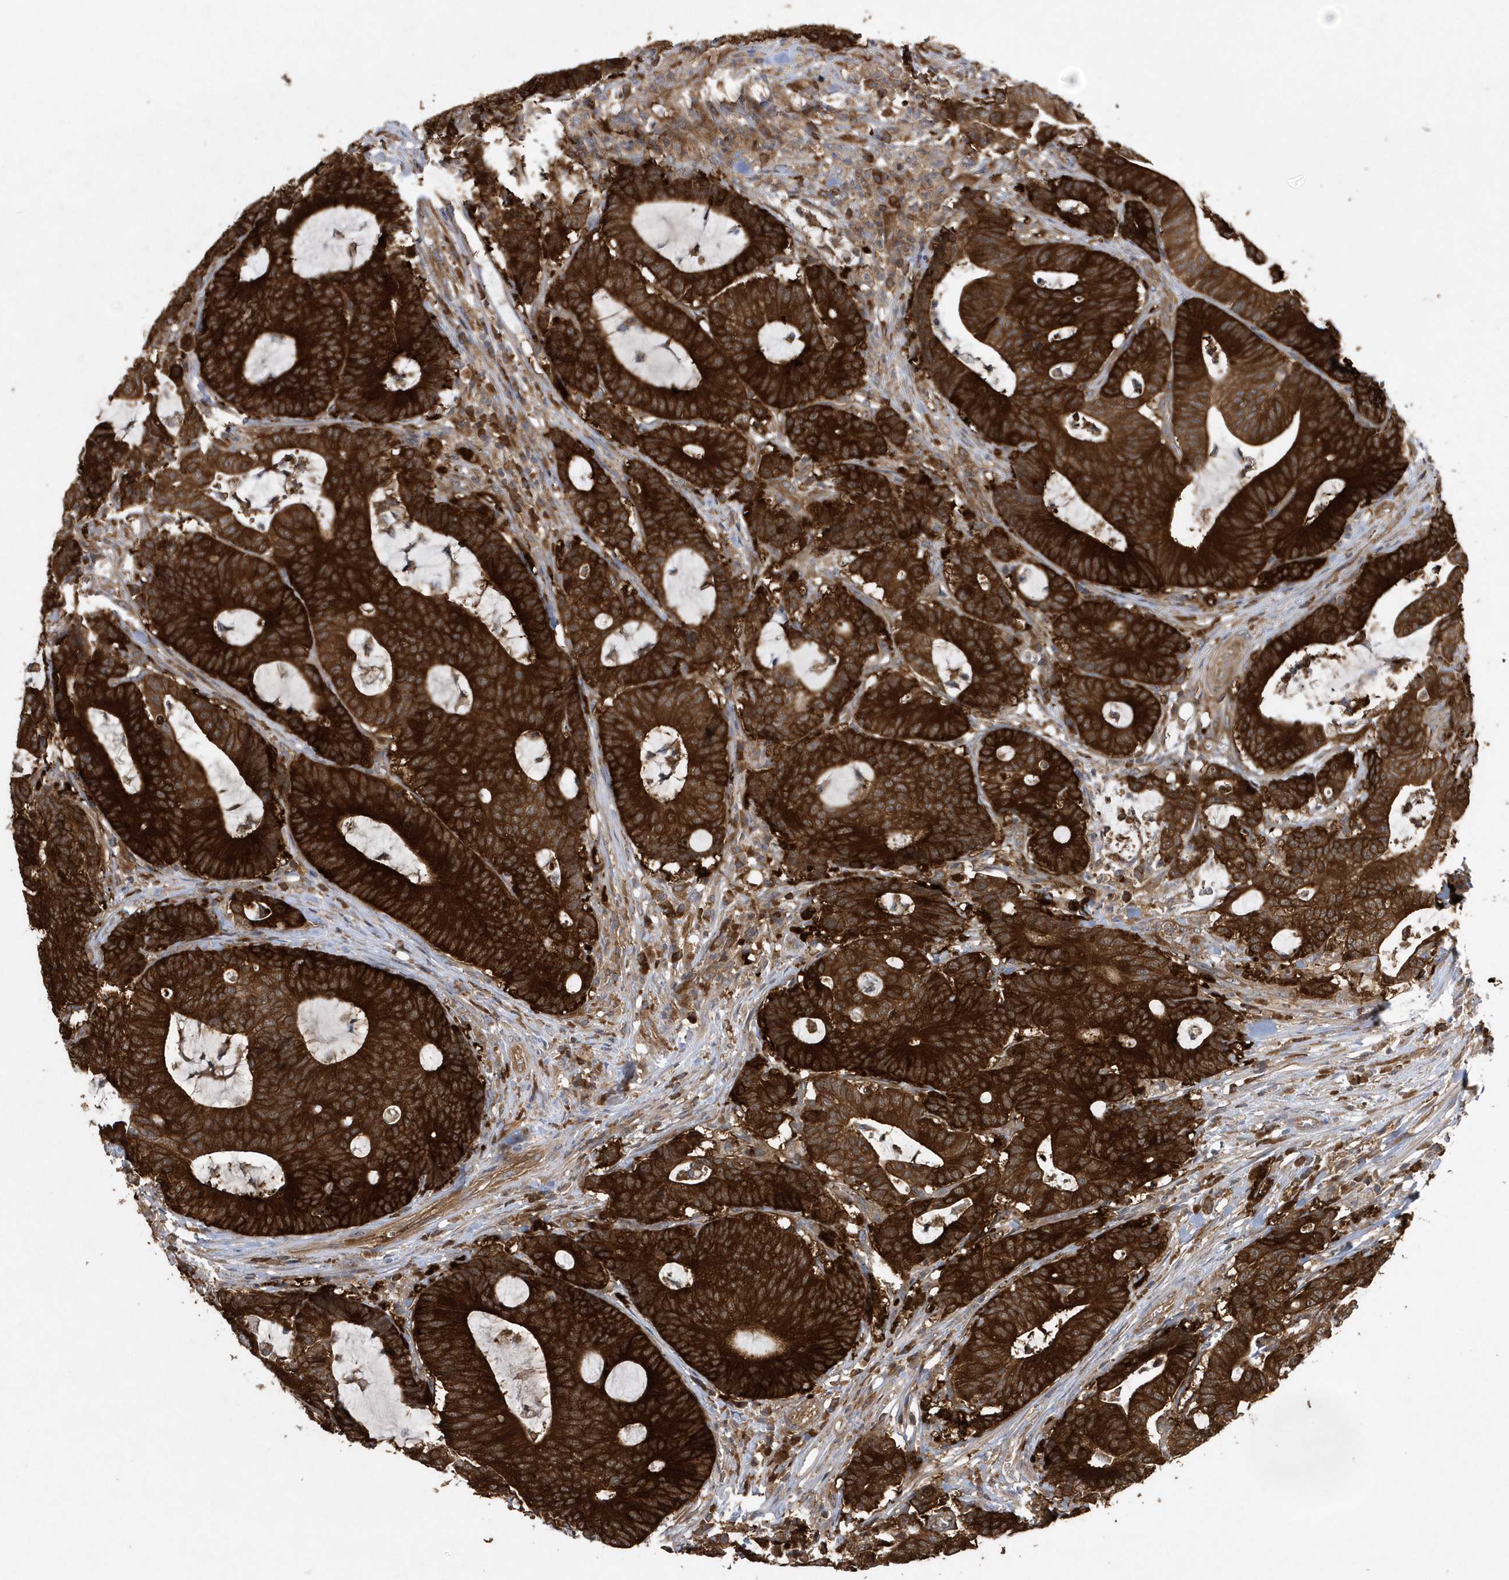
{"staining": {"intensity": "strong", "quantity": ">75%", "location": "cytoplasmic/membranous"}, "tissue": "colorectal cancer", "cell_type": "Tumor cells", "image_type": "cancer", "snomed": [{"axis": "morphology", "description": "Adenocarcinoma, NOS"}, {"axis": "topography", "description": "Colon"}], "caption": "Protein expression analysis of human adenocarcinoma (colorectal) reveals strong cytoplasmic/membranous expression in about >75% of tumor cells.", "gene": "PAICS", "patient": {"sex": "female", "age": 84}}